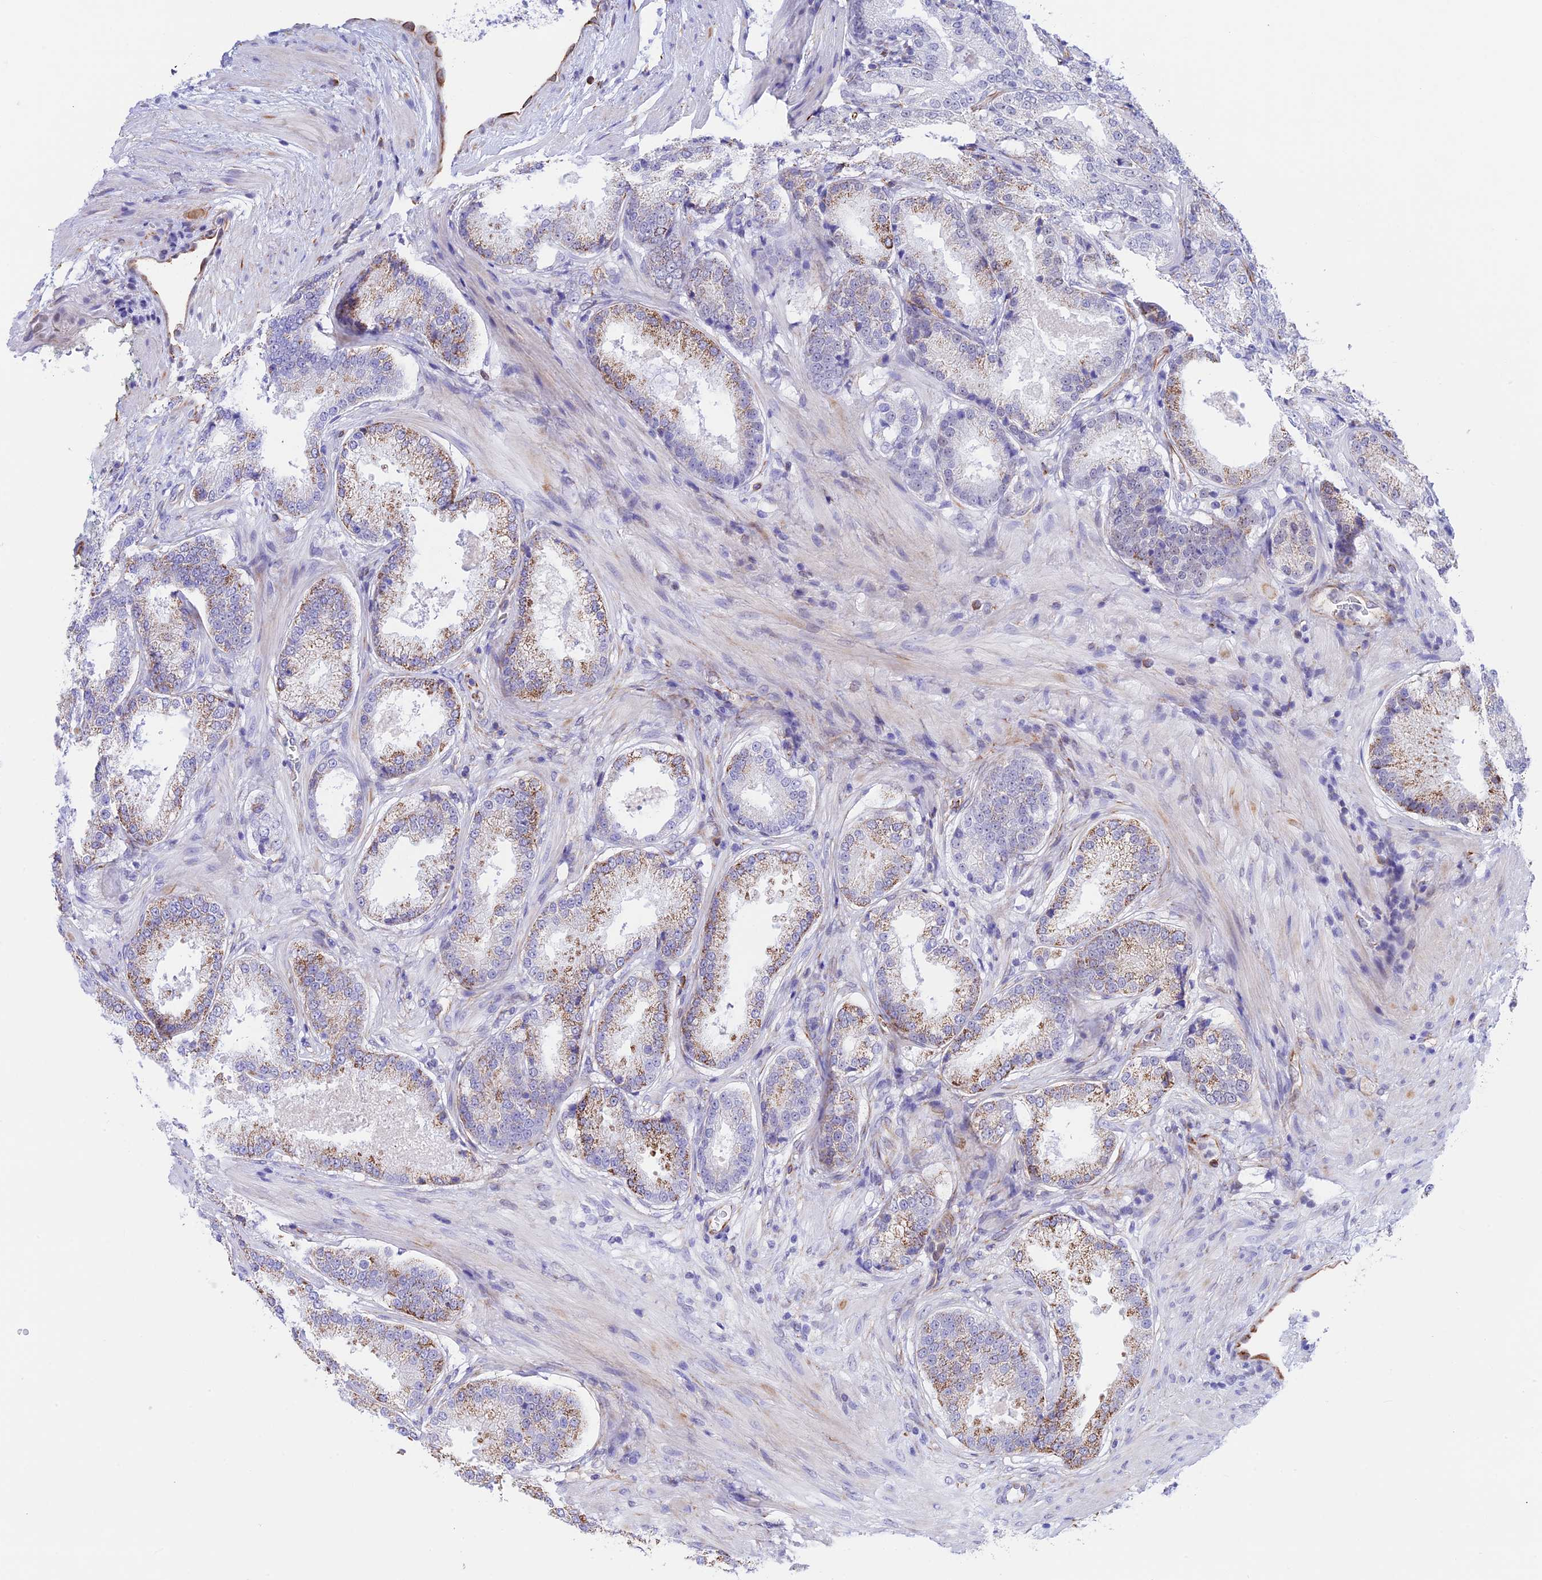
{"staining": {"intensity": "moderate", "quantity": "<25%", "location": "cytoplasmic/membranous"}, "tissue": "prostate cancer", "cell_type": "Tumor cells", "image_type": "cancer", "snomed": [{"axis": "morphology", "description": "Adenocarcinoma, Low grade"}, {"axis": "topography", "description": "Prostate"}], "caption": "Immunohistochemical staining of human prostate cancer (low-grade adenocarcinoma) exhibits moderate cytoplasmic/membranous protein staining in about <25% of tumor cells.", "gene": "ZNF652", "patient": {"sex": "male", "age": 59}}